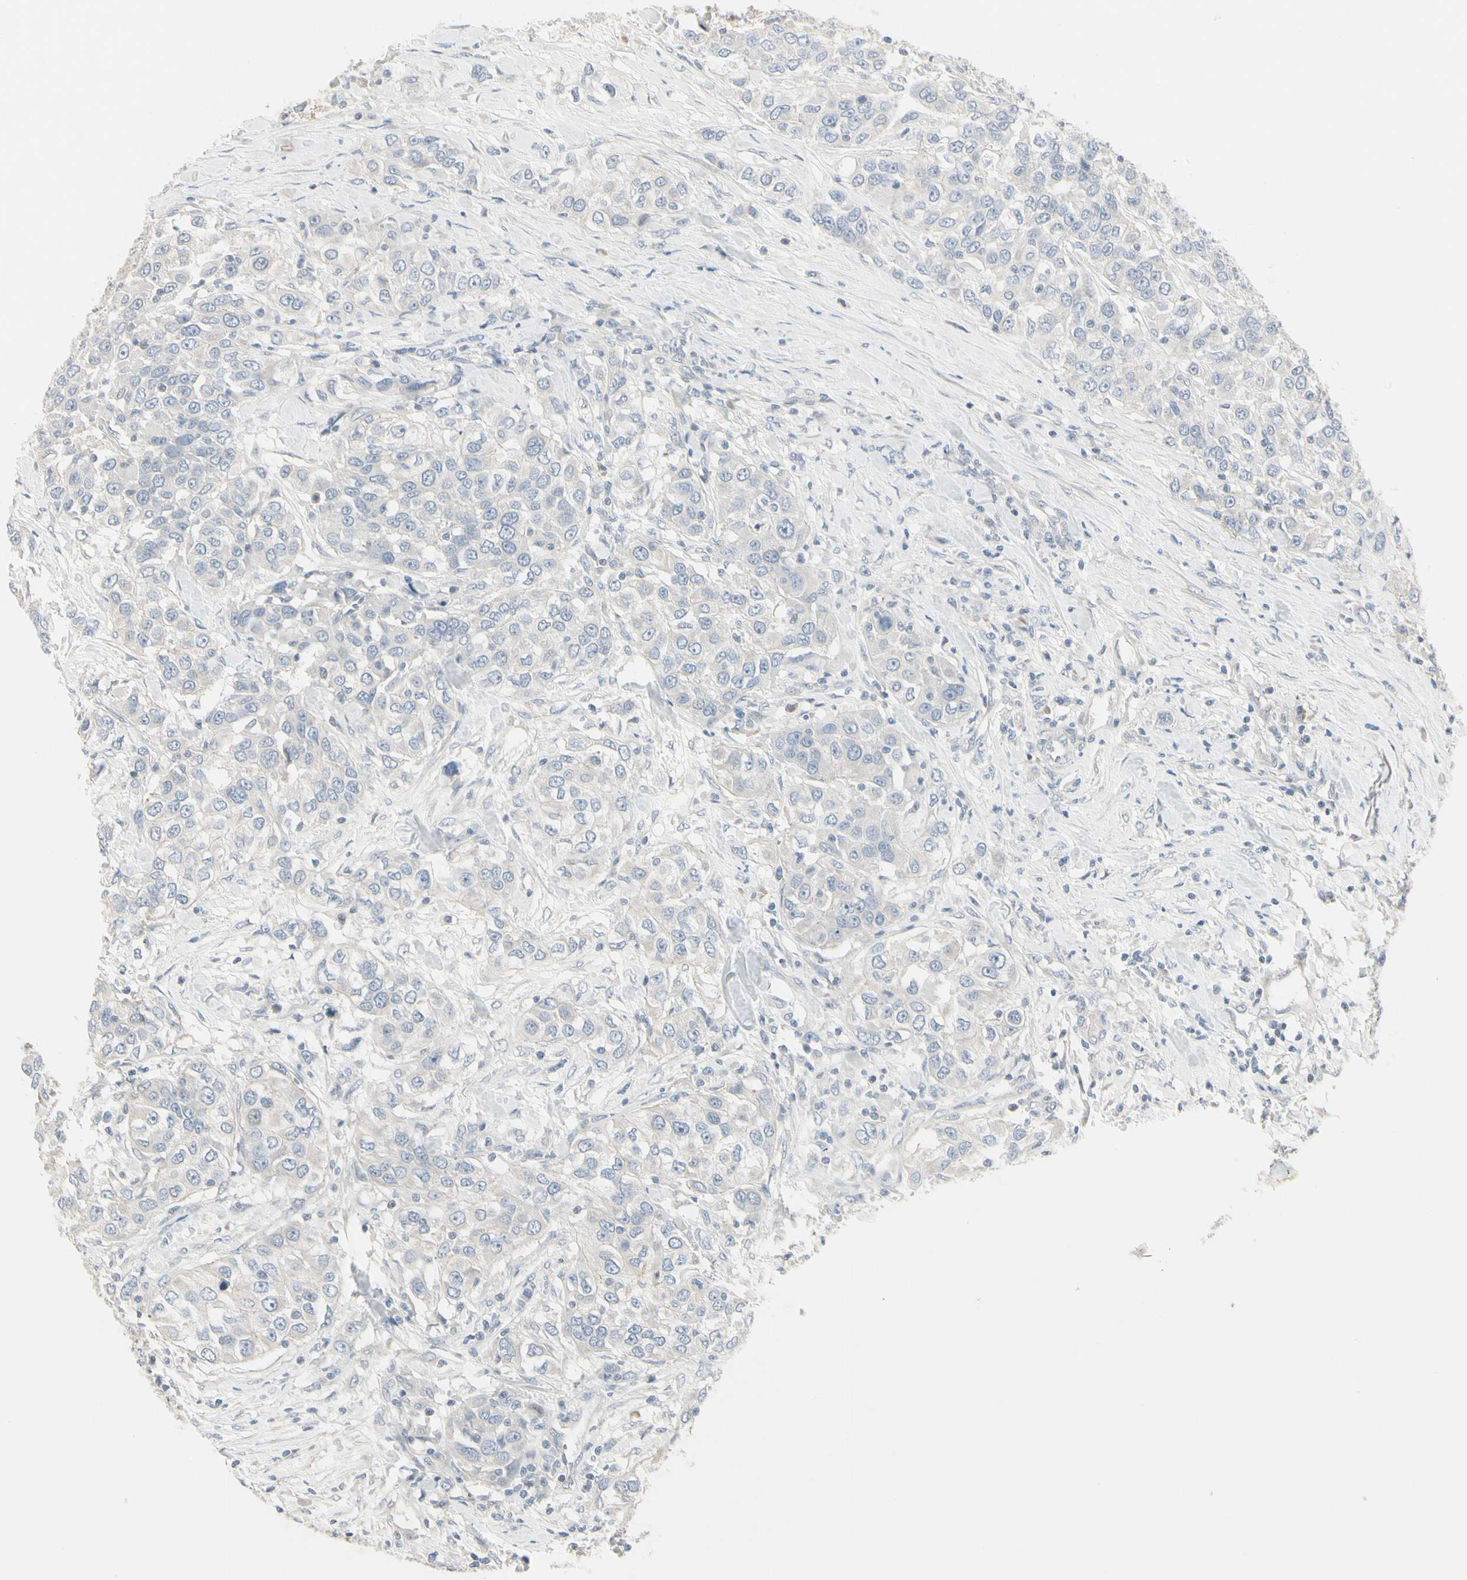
{"staining": {"intensity": "negative", "quantity": "none", "location": "none"}, "tissue": "urothelial cancer", "cell_type": "Tumor cells", "image_type": "cancer", "snomed": [{"axis": "morphology", "description": "Urothelial carcinoma, High grade"}, {"axis": "topography", "description": "Urinary bladder"}], "caption": "Immunohistochemistry (IHC) histopathology image of neoplastic tissue: human urothelial cancer stained with DAB demonstrates no significant protein expression in tumor cells.", "gene": "DMPK", "patient": {"sex": "female", "age": 80}}